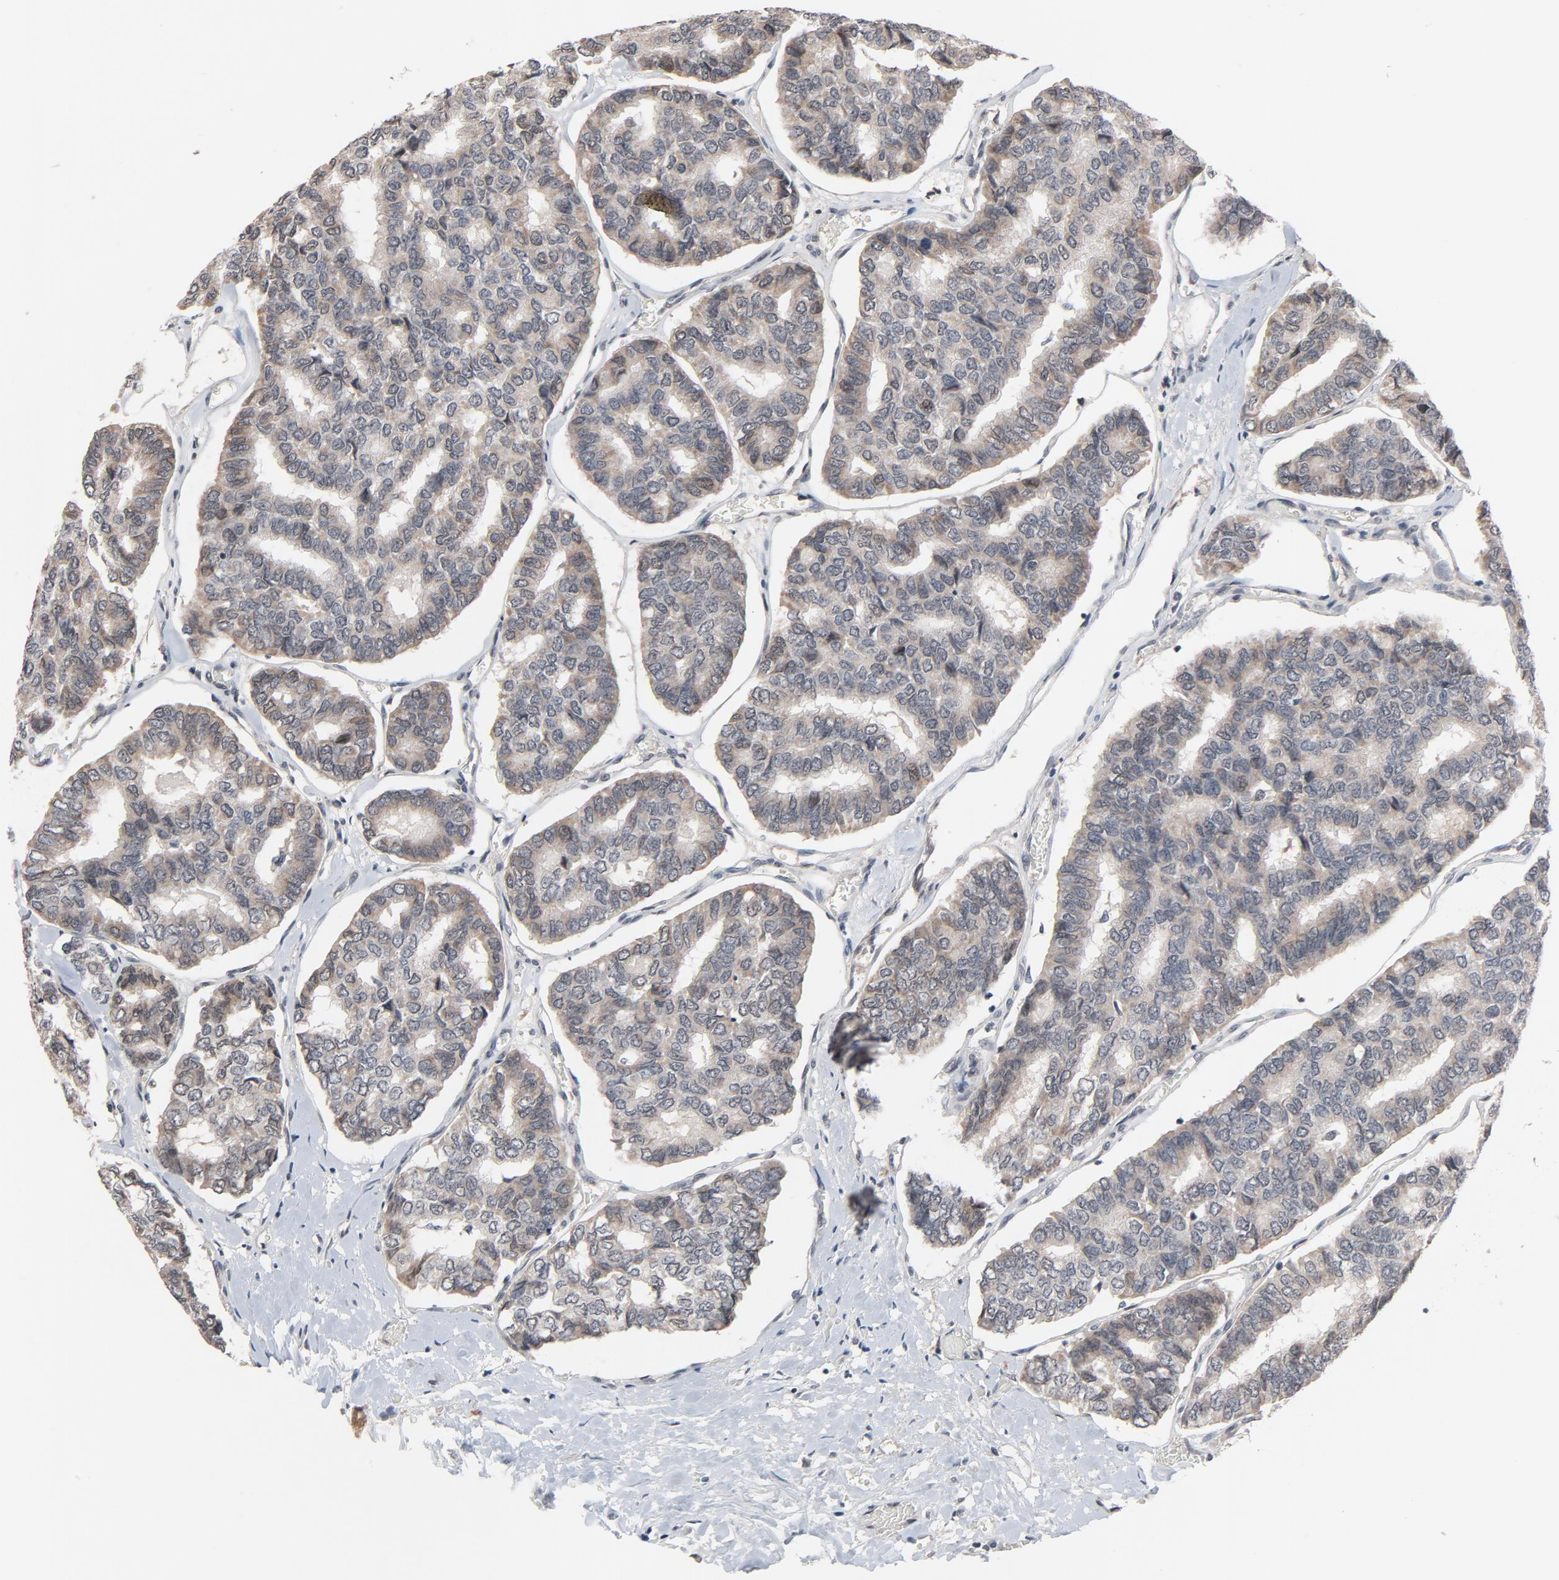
{"staining": {"intensity": "weak", "quantity": ">75%", "location": "cytoplasmic/membranous"}, "tissue": "thyroid cancer", "cell_type": "Tumor cells", "image_type": "cancer", "snomed": [{"axis": "morphology", "description": "Papillary adenocarcinoma, NOS"}, {"axis": "topography", "description": "Thyroid gland"}], "caption": "DAB immunohistochemical staining of papillary adenocarcinoma (thyroid) shows weak cytoplasmic/membranous protein positivity in about >75% of tumor cells.", "gene": "MT3", "patient": {"sex": "female", "age": 35}}